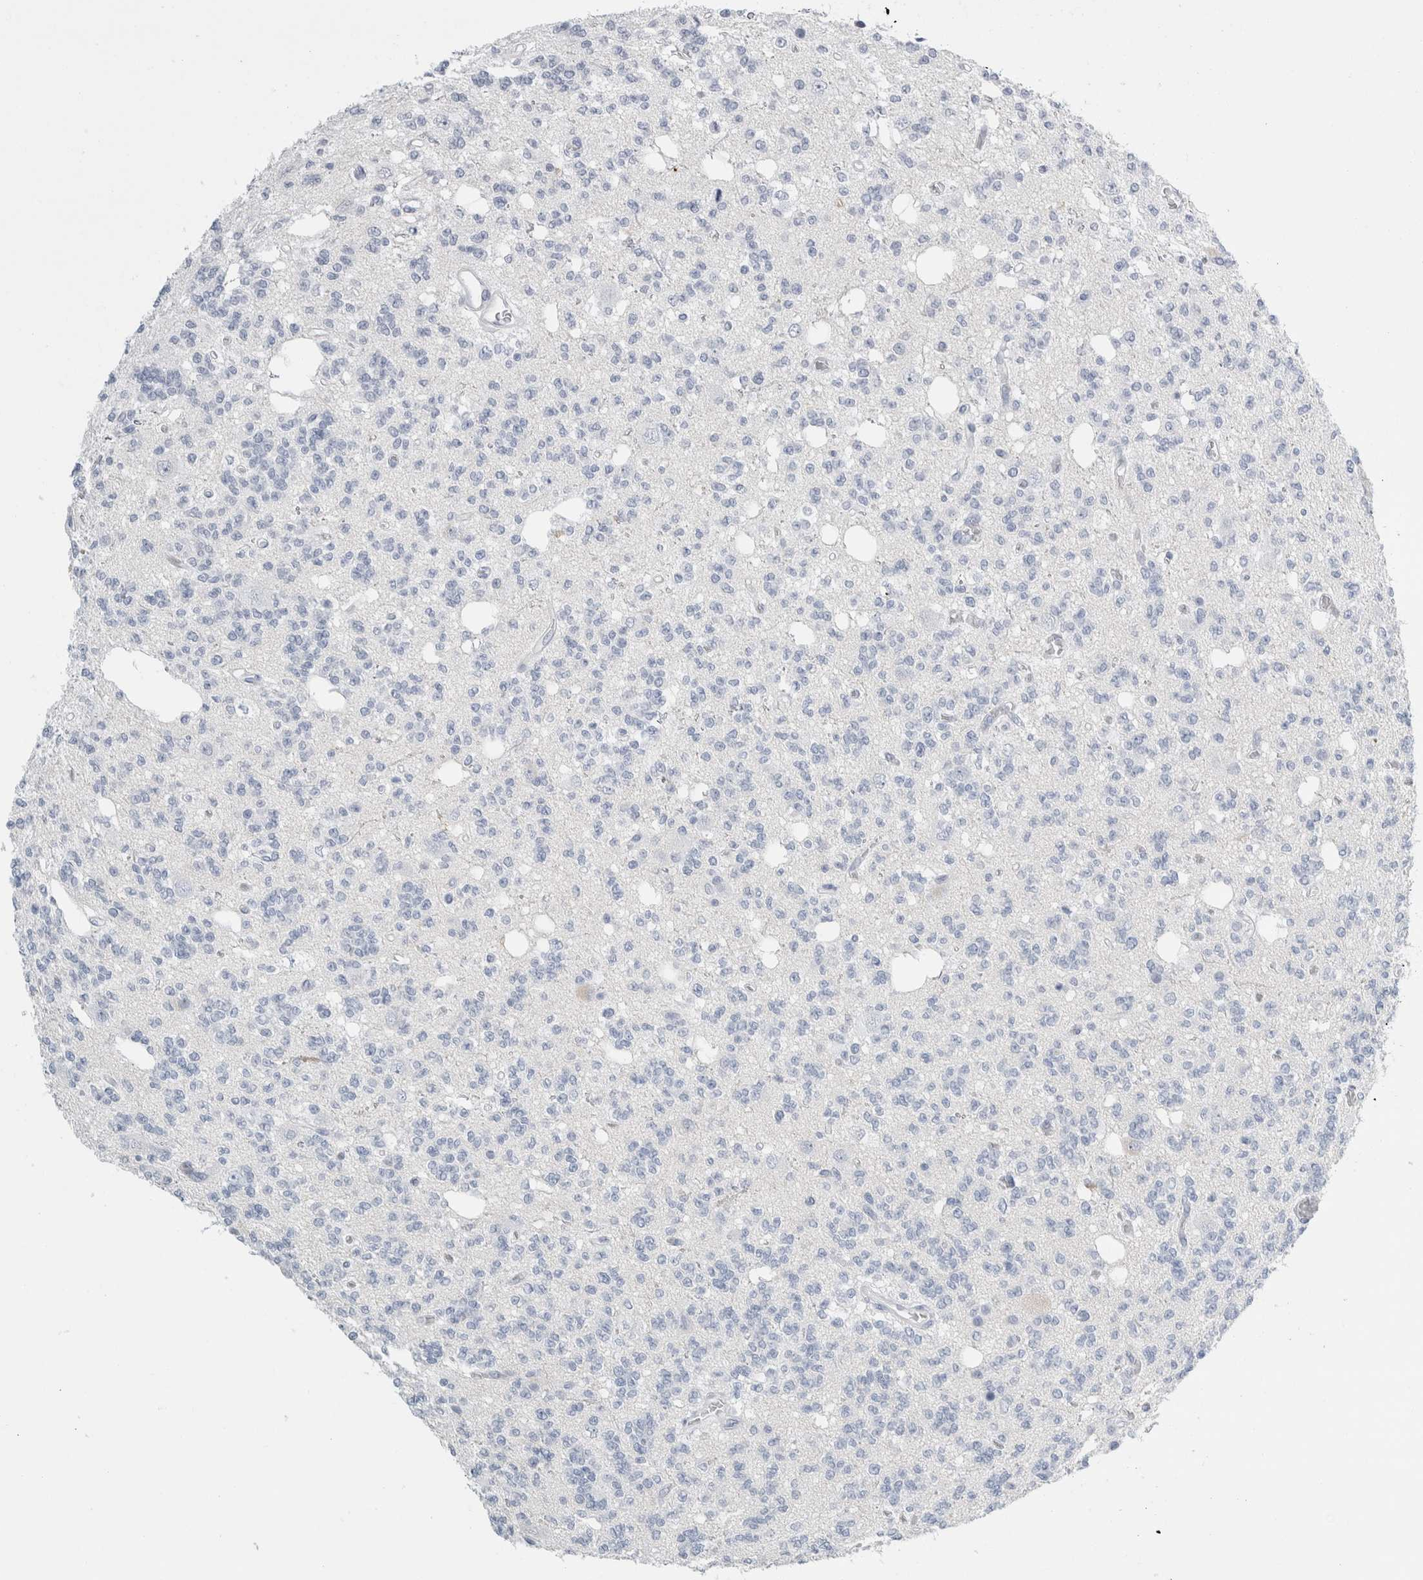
{"staining": {"intensity": "negative", "quantity": "none", "location": "none"}, "tissue": "glioma", "cell_type": "Tumor cells", "image_type": "cancer", "snomed": [{"axis": "morphology", "description": "Glioma, malignant, Low grade"}, {"axis": "topography", "description": "Brain"}], "caption": "IHC histopathology image of malignant low-grade glioma stained for a protein (brown), which shows no positivity in tumor cells.", "gene": "RPH3AL", "patient": {"sex": "male", "age": 38}}